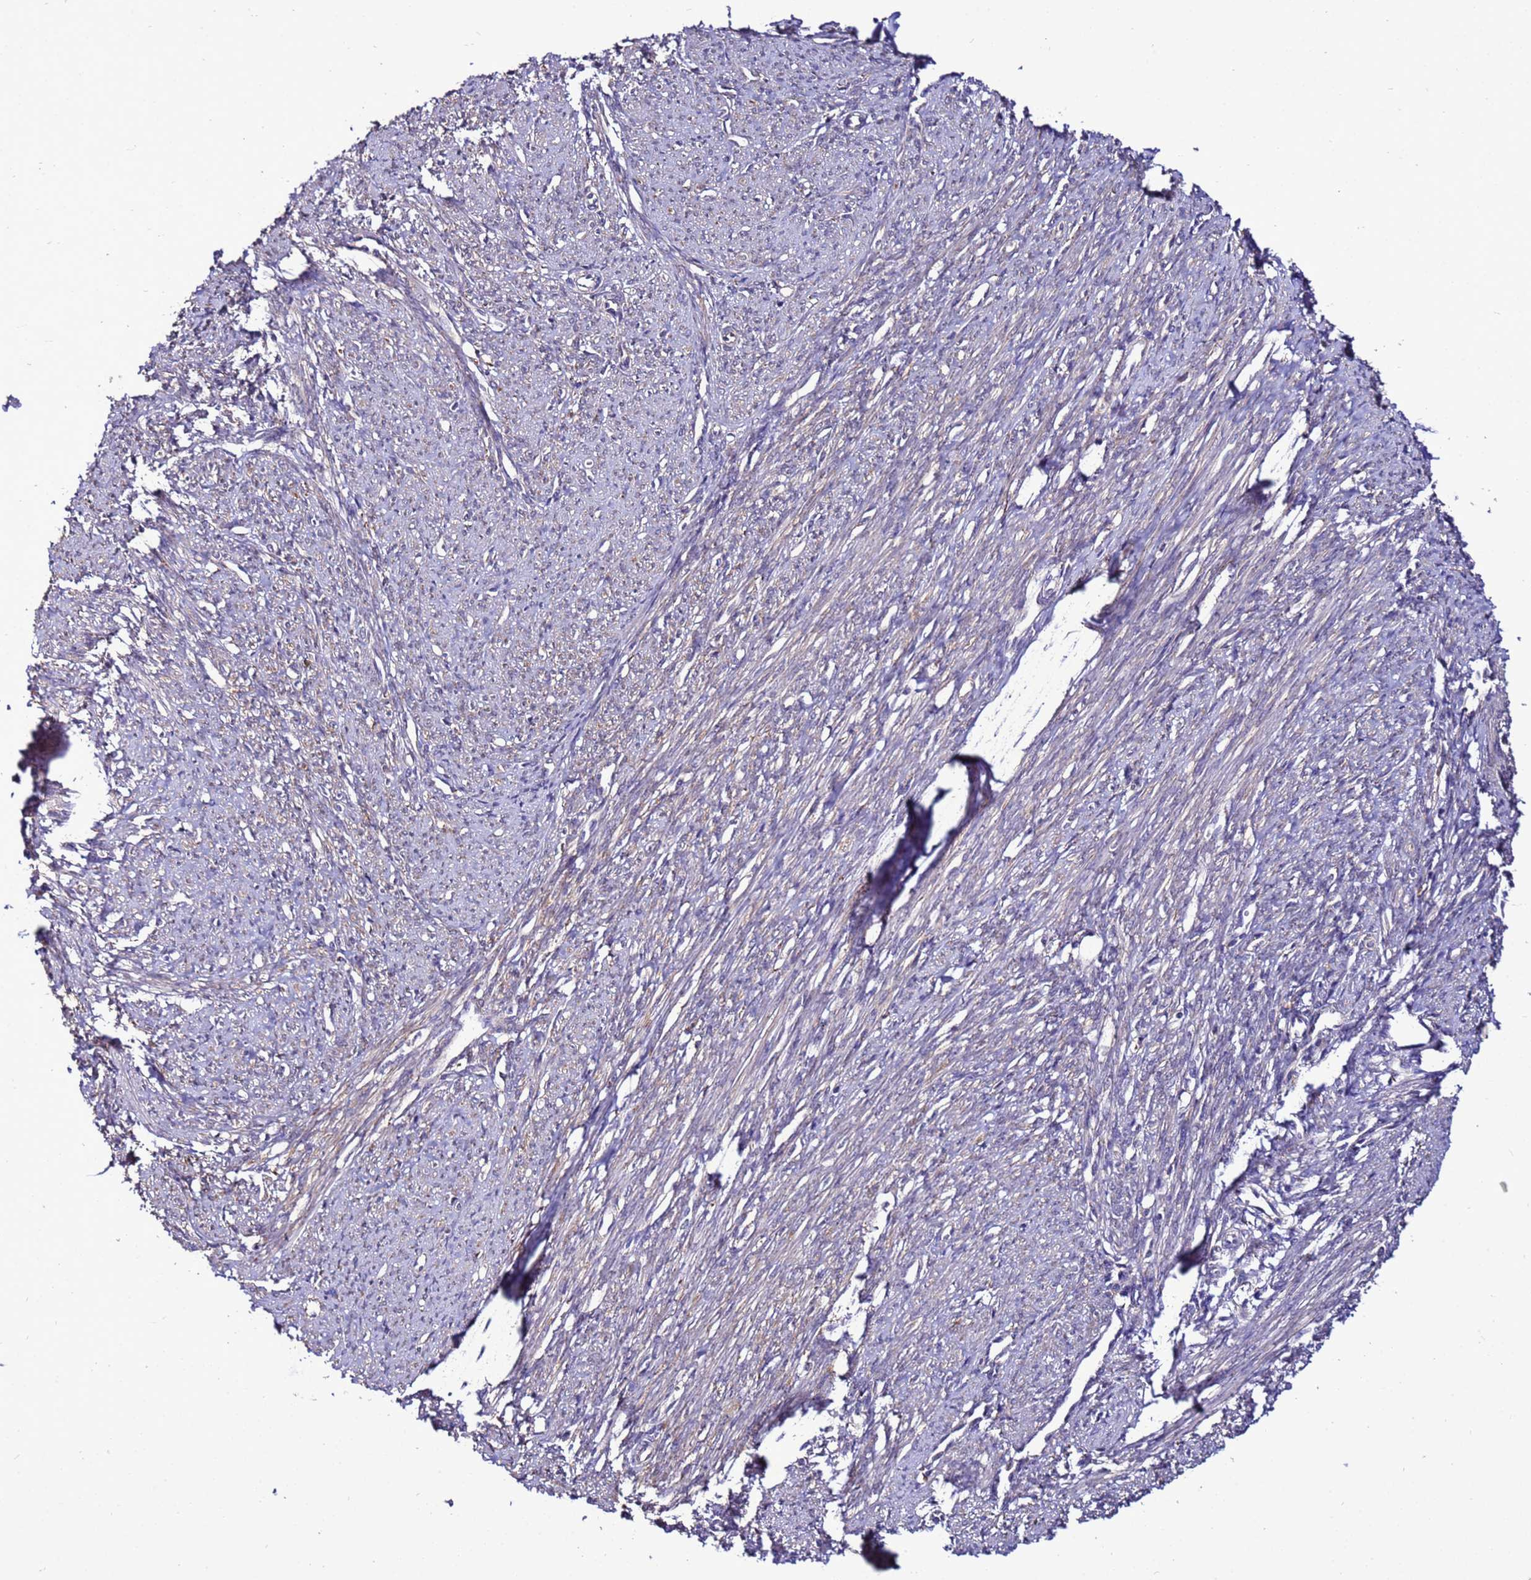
{"staining": {"intensity": "weak", "quantity": "25%-75%", "location": "cytoplasmic/membranous"}, "tissue": "smooth muscle", "cell_type": "Smooth muscle cells", "image_type": "normal", "snomed": [{"axis": "morphology", "description": "Normal tissue, NOS"}, {"axis": "topography", "description": "Smooth muscle"}, {"axis": "topography", "description": "Uterus"}], "caption": "Smooth muscle cells reveal low levels of weak cytoplasmic/membranous expression in approximately 25%-75% of cells in benign human smooth muscle. The staining was performed using DAB to visualize the protein expression in brown, while the nuclei were stained in blue with hematoxylin (Magnification: 20x).", "gene": "ANTKMT", "patient": {"sex": "female", "age": 59}}